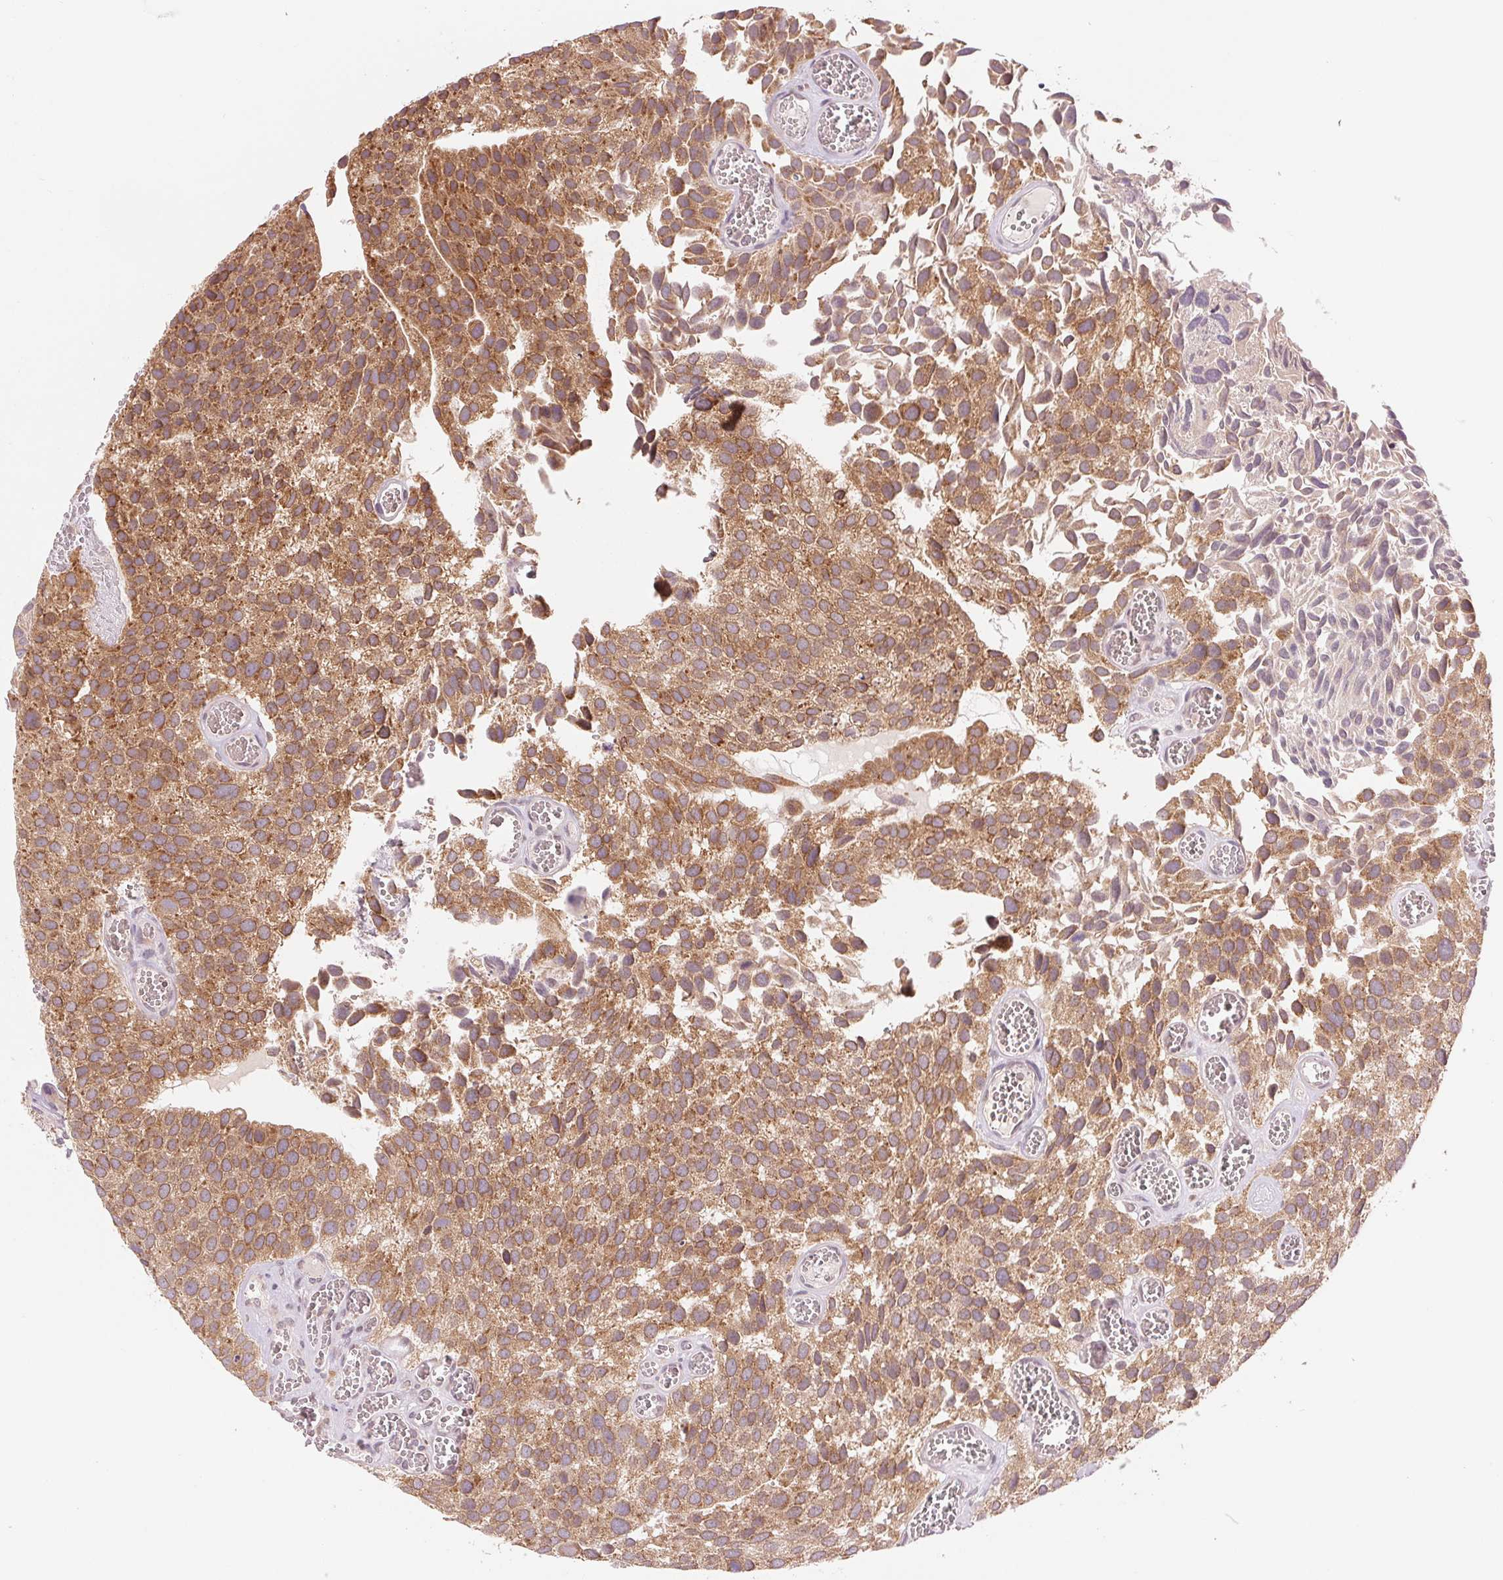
{"staining": {"intensity": "moderate", "quantity": ">75%", "location": "cytoplasmic/membranous"}, "tissue": "urothelial cancer", "cell_type": "Tumor cells", "image_type": "cancer", "snomed": [{"axis": "morphology", "description": "Urothelial carcinoma, Low grade"}, {"axis": "topography", "description": "Urinary bladder"}], "caption": "A high-resolution photomicrograph shows immunohistochemistry (IHC) staining of urothelial cancer, which demonstrates moderate cytoplasmic/membranous expression in about >75% of tumor cells.", "gene": "TECR", "patient": {"sex": "female", "age": 69}}